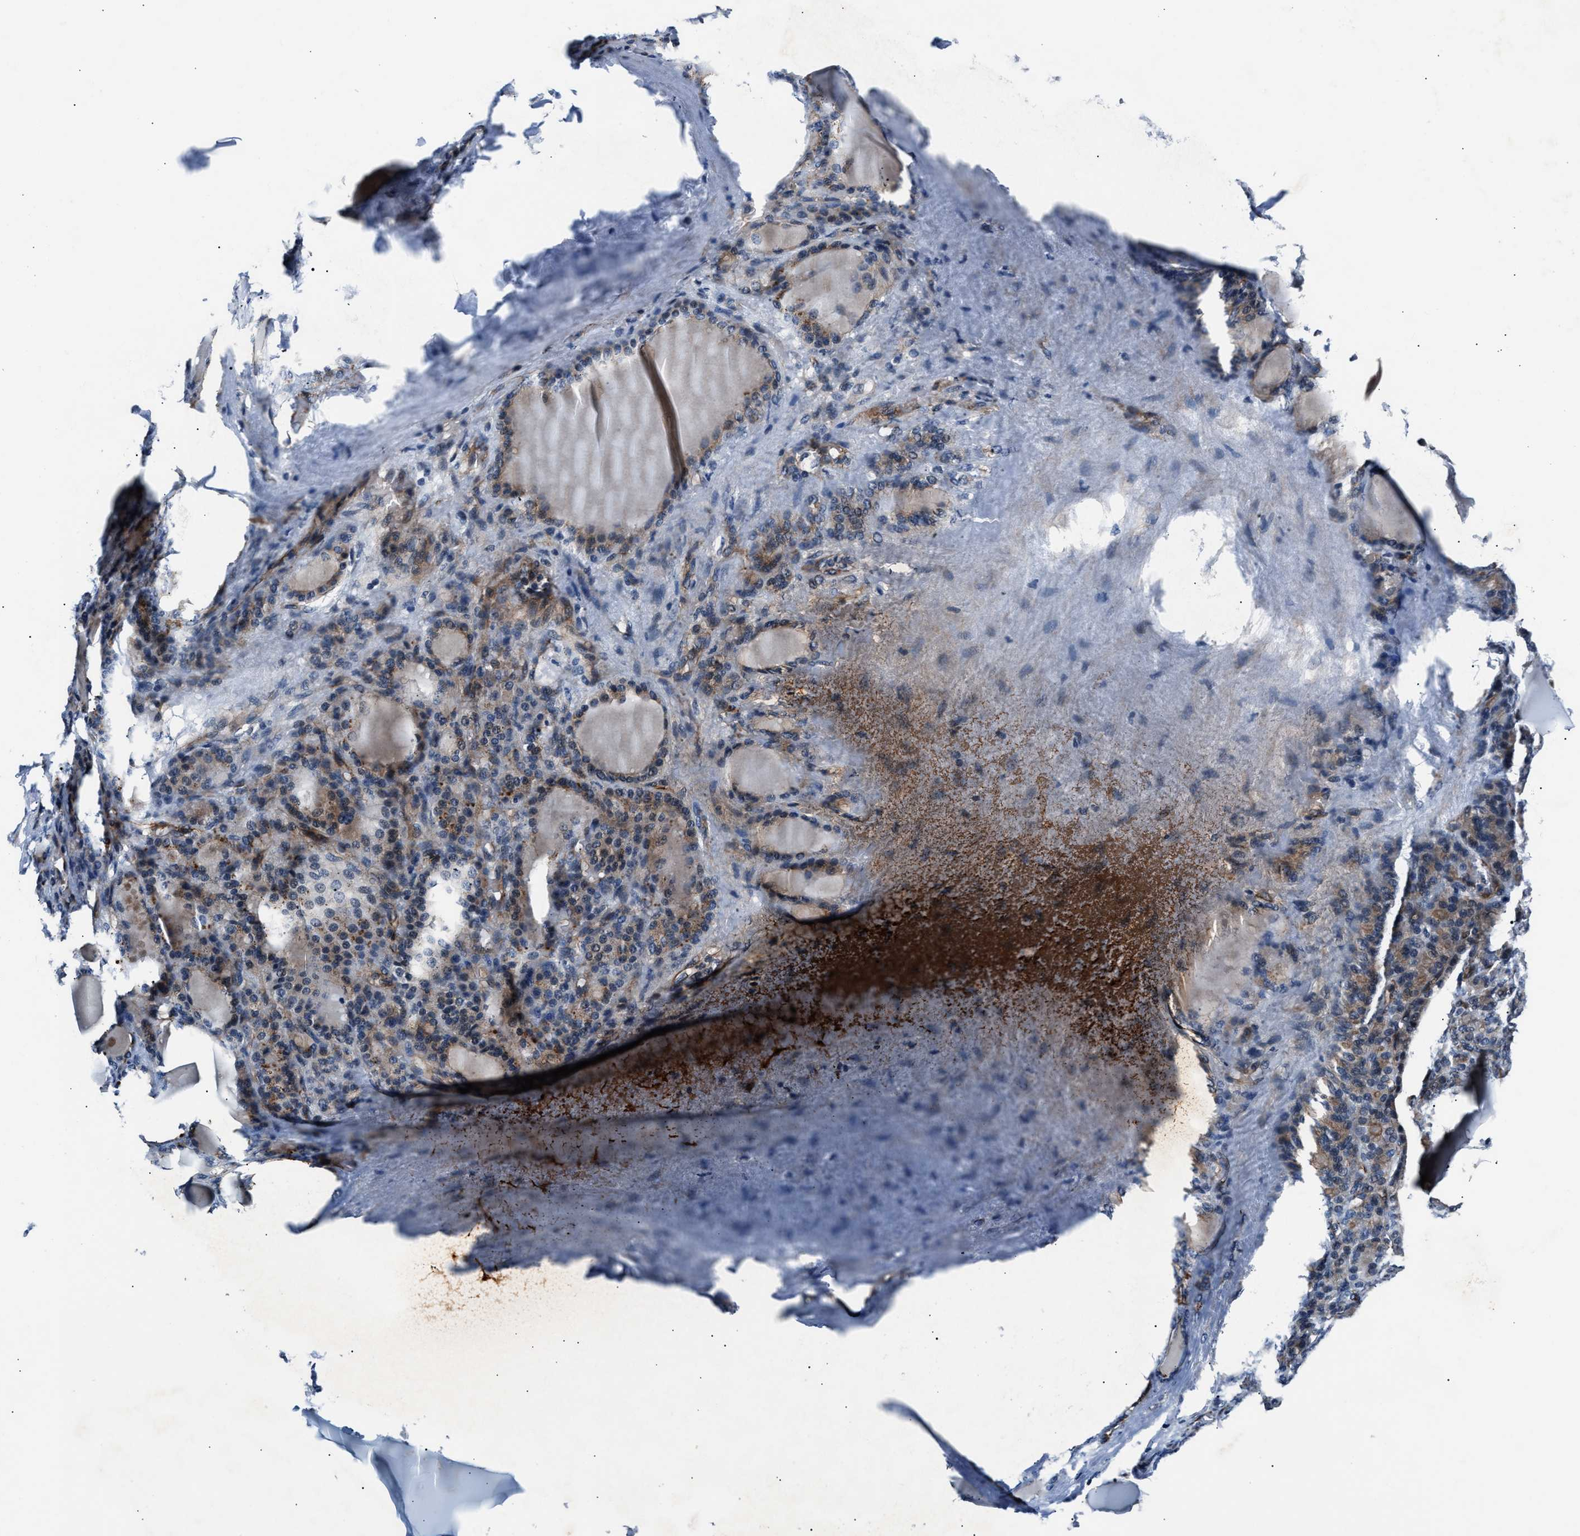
{"staining": {"intensity": "moderate", "quantity": ">75%", "location": "cytoplasmic/membranous"}, "tissue": "thyroid gland", "cell_type": "Glandular cells", "image_type": "normal", "snomed": [{"axis": "morphology", "description": "Normal tissue, NOS"}, {"axis": "topography", "description": "Thyroid gland"}], "caption": "Moderate cytoplasmic/membranous positivity is identified in about >75% of glandular cells in benign thyroid gland.", "gene": "MPDZ", "patient": {"sex": "female", "age": 28}}